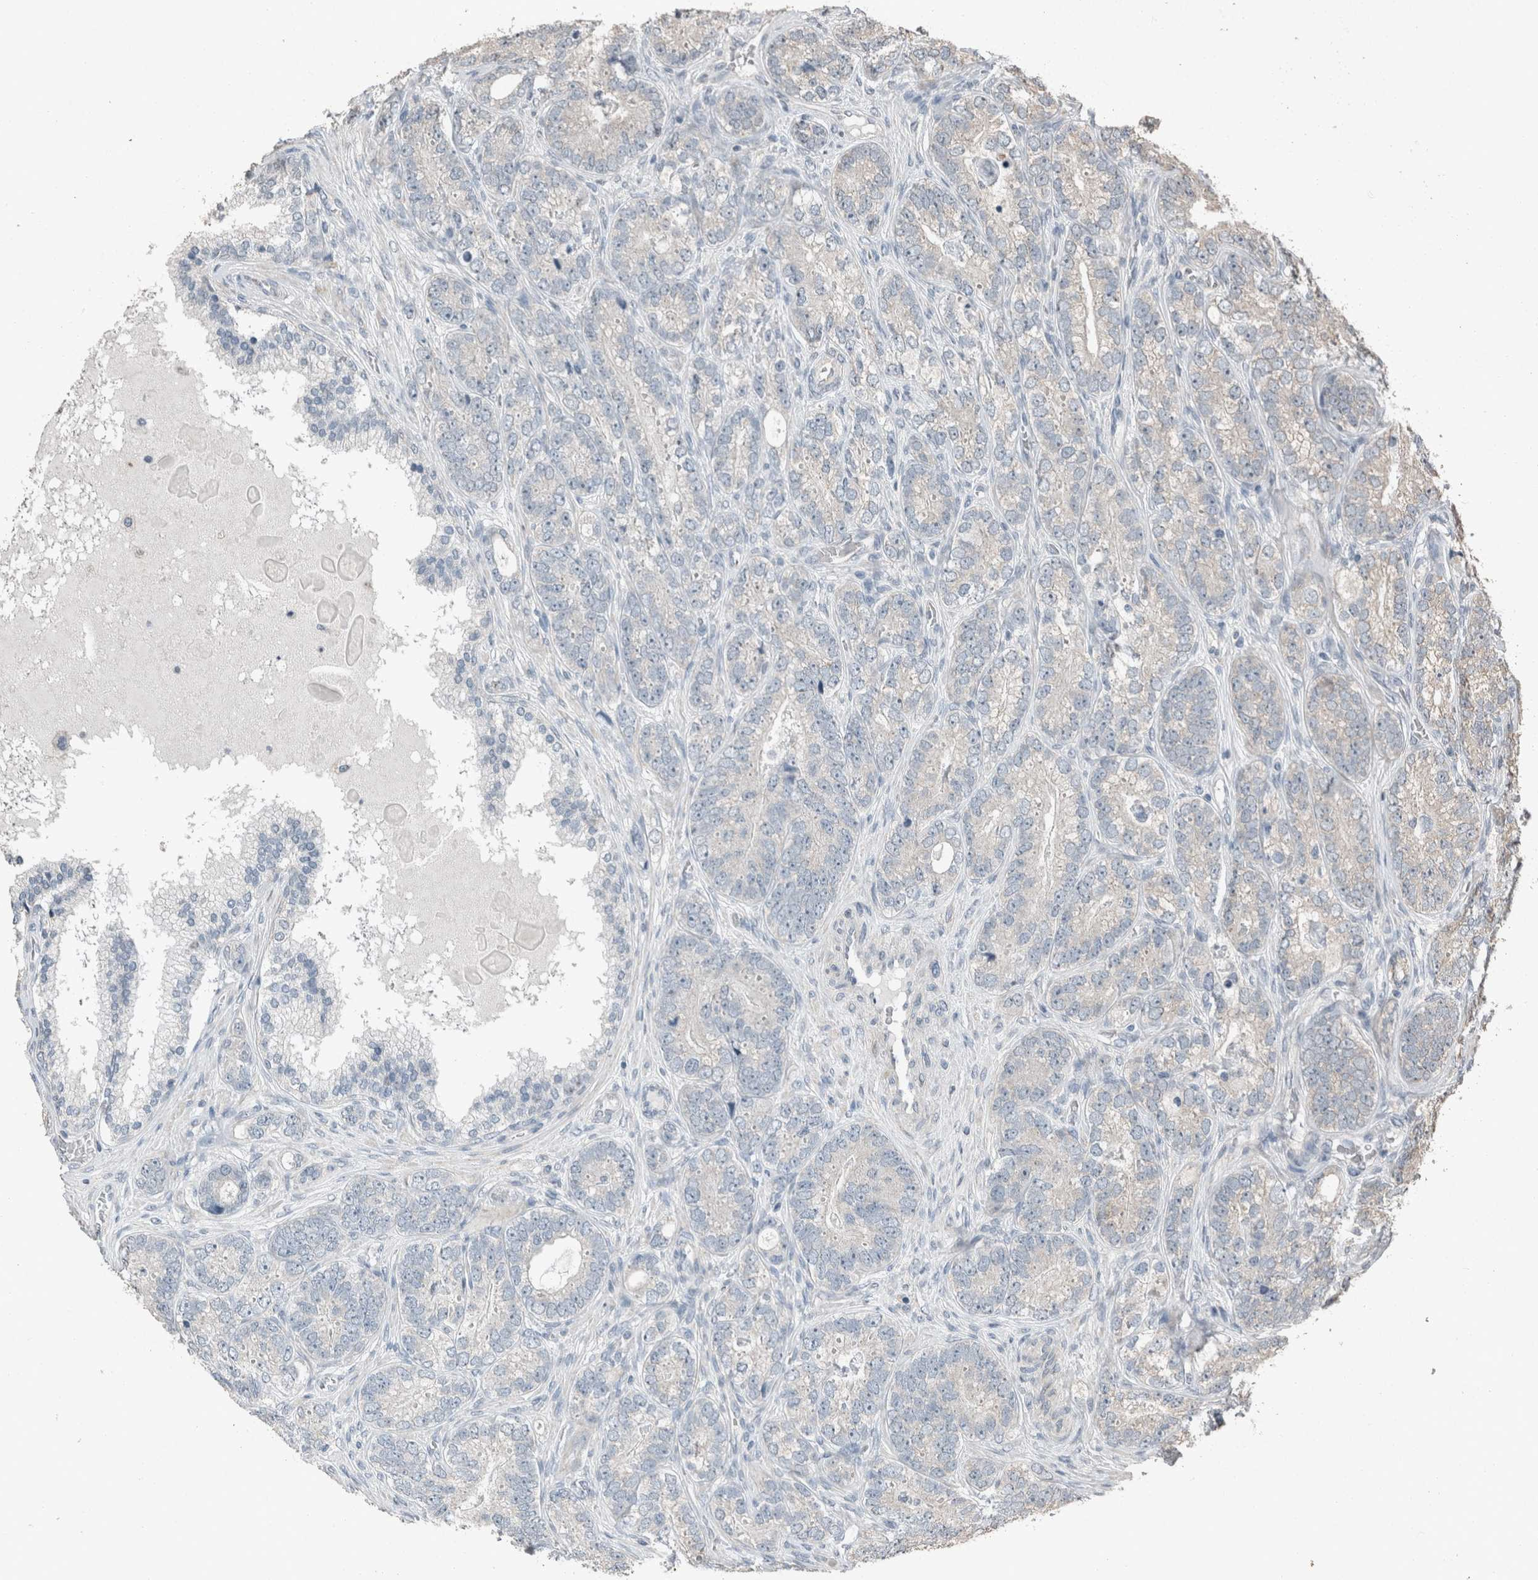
{"staining": {"intensity": "negative", "quantity": "none", "location": "none"}, "tissue": "prostate cancer", "cell_type": "Tumor cells", "image_type": "cancer", "snomed": [{"axis": "morphology", "description": "Adenocarcinoma, High grade"}, {"axis": "topography", "description": "Prostate"}], "caption": "Tumor cells show no significant positivity in prostate cancer.", "gene": "ACVR2B", "patient": {"sex": "male", "age": 56}}